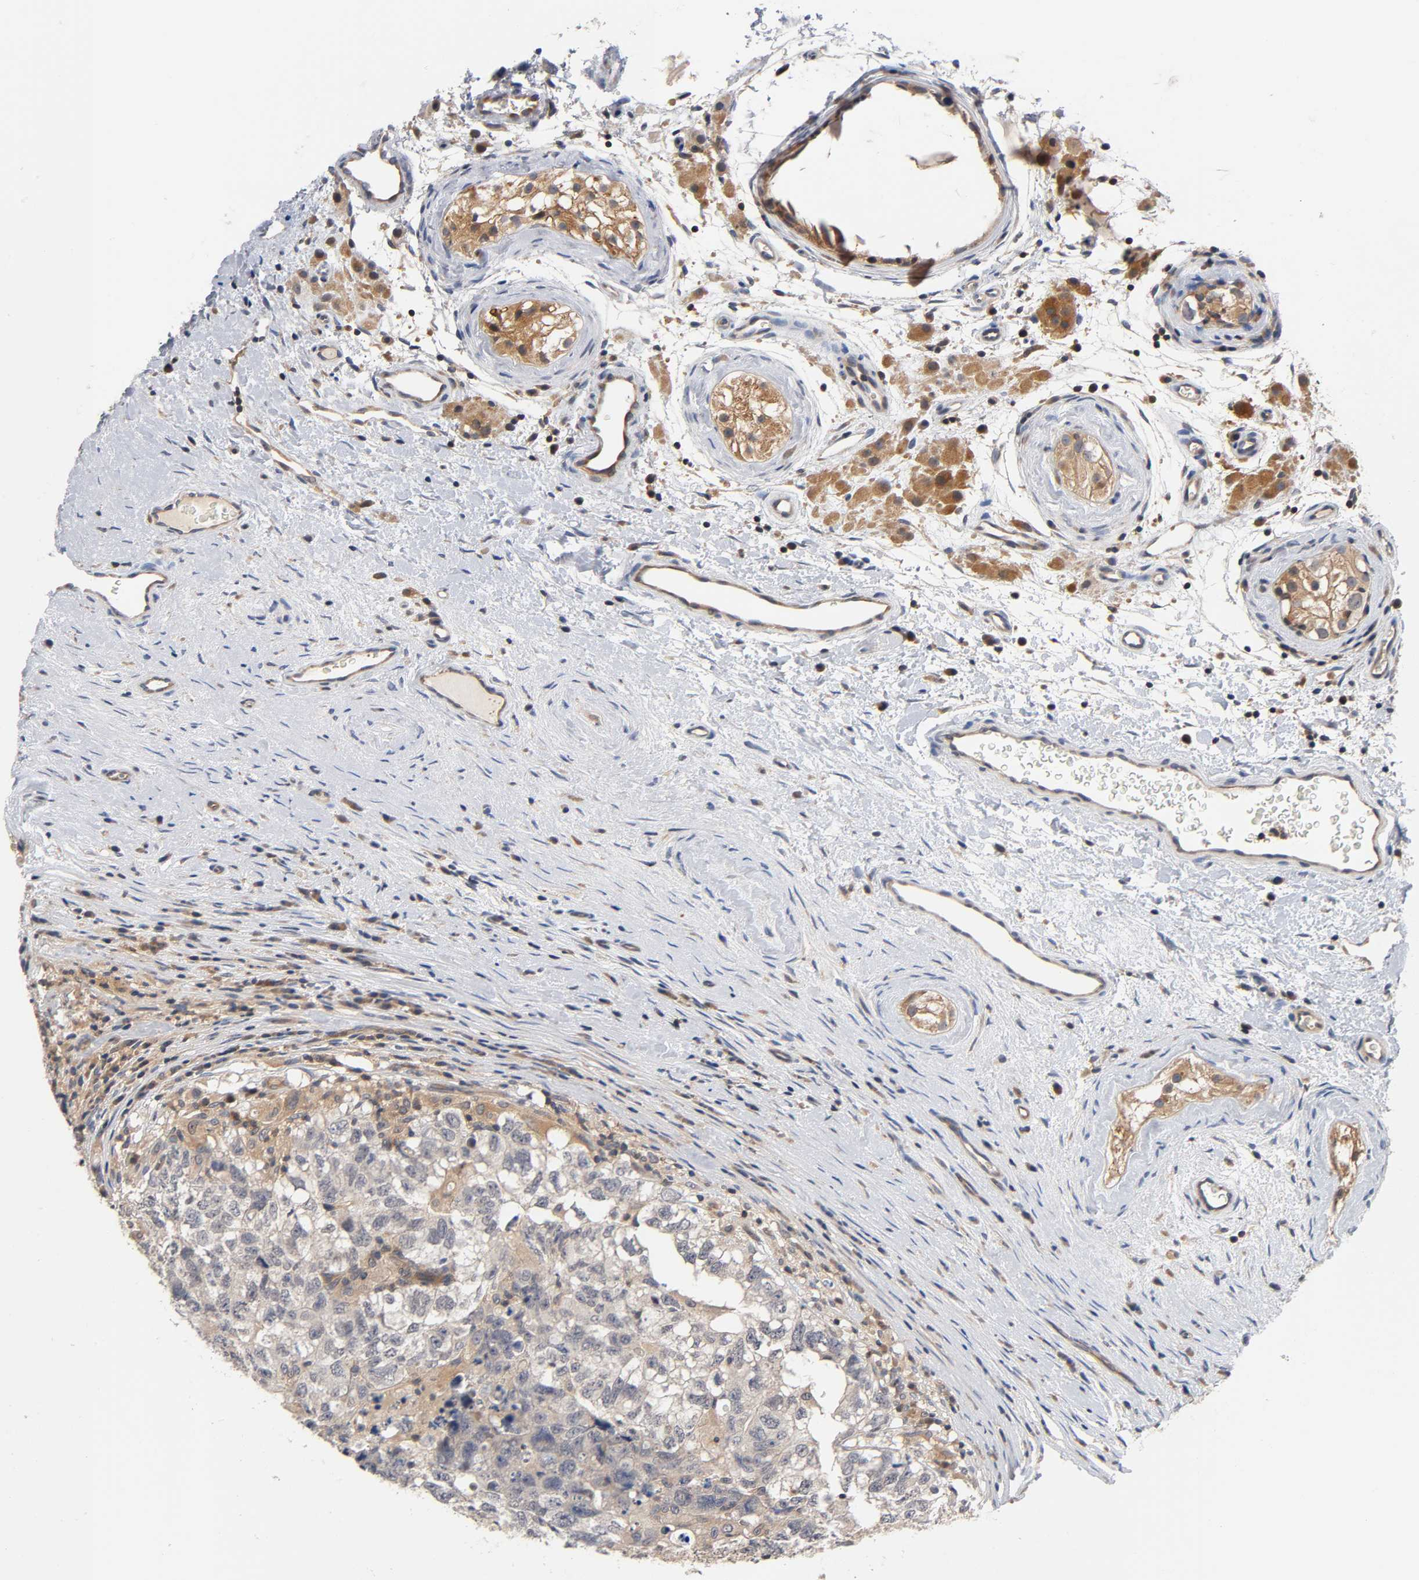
{"staining": {"intensity": "weak", "quantity": ">75%", "location": "cytoplasmic/membranous"}, "tissue": "testis cancer", "cell_type": "Tumor cells", "image_type": "cancer", "snomed": [{"axis": "morphology", "description": "Carcinoma, Embryonal, NOS"}, {"axis": "topography", "description": "Testis"}], "caption": "A brown stain labels weak cytoplasmic/membranous positivity of a protein in testis cancer tumor cells. (brown staining indicates protein expression, while blue staining denotes nuclei).", "gene": "PRKAB1", "patient": {"sex": "male", "age": 21}}